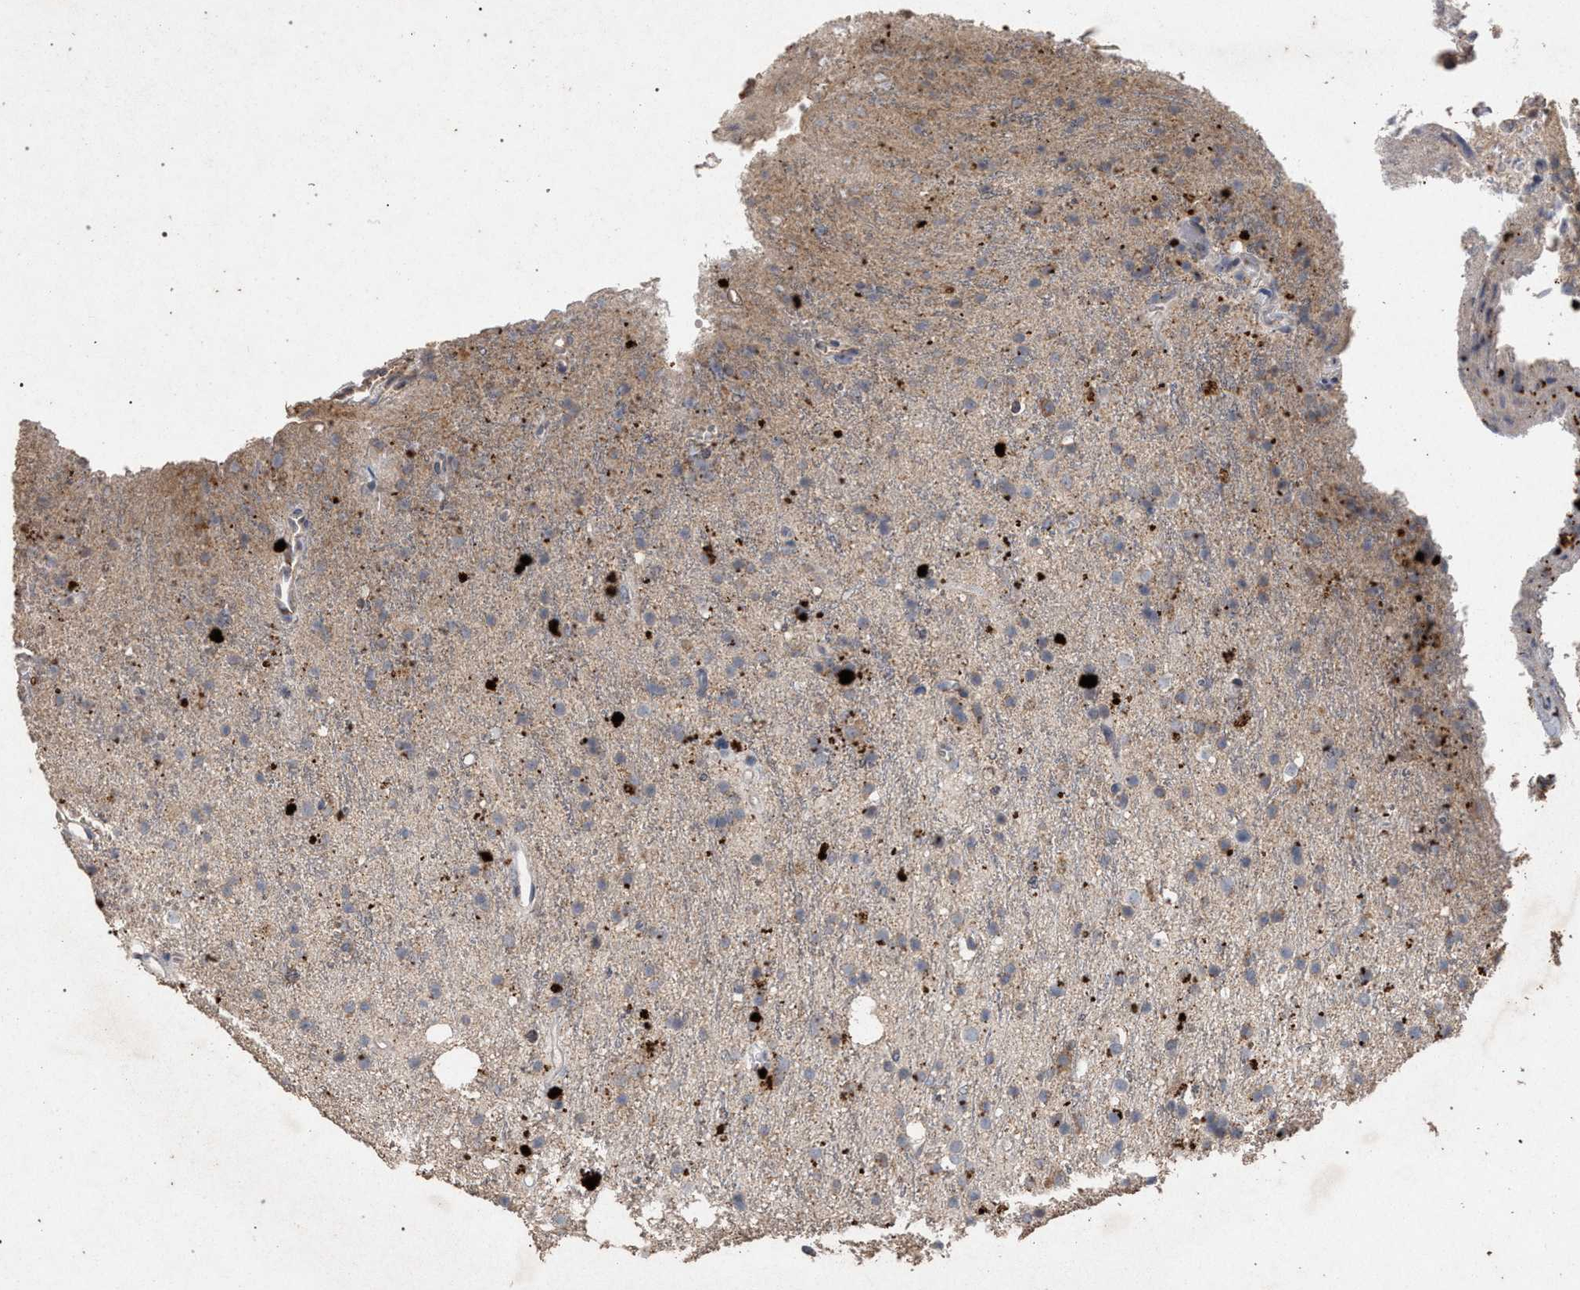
{"staining": {"intensity": "negative", "quantity": "none", "location": "none"}, "tissue": "glioma", "cell_type": "Tumor cells", "image_type": "cancer", "snomed": [{"axis": "morphology", "description": "Glioma, malignant, High grade"}, {"axis": "topography", "description": "Brain"}], "caption": "Human malignant high-grade glioma stained for a protein using immunohistochemistry (IHC) demonstrates no expression in tumor cells.", "gene": "PKD2L1", "patient": {"sex": "male", "age": 47}}